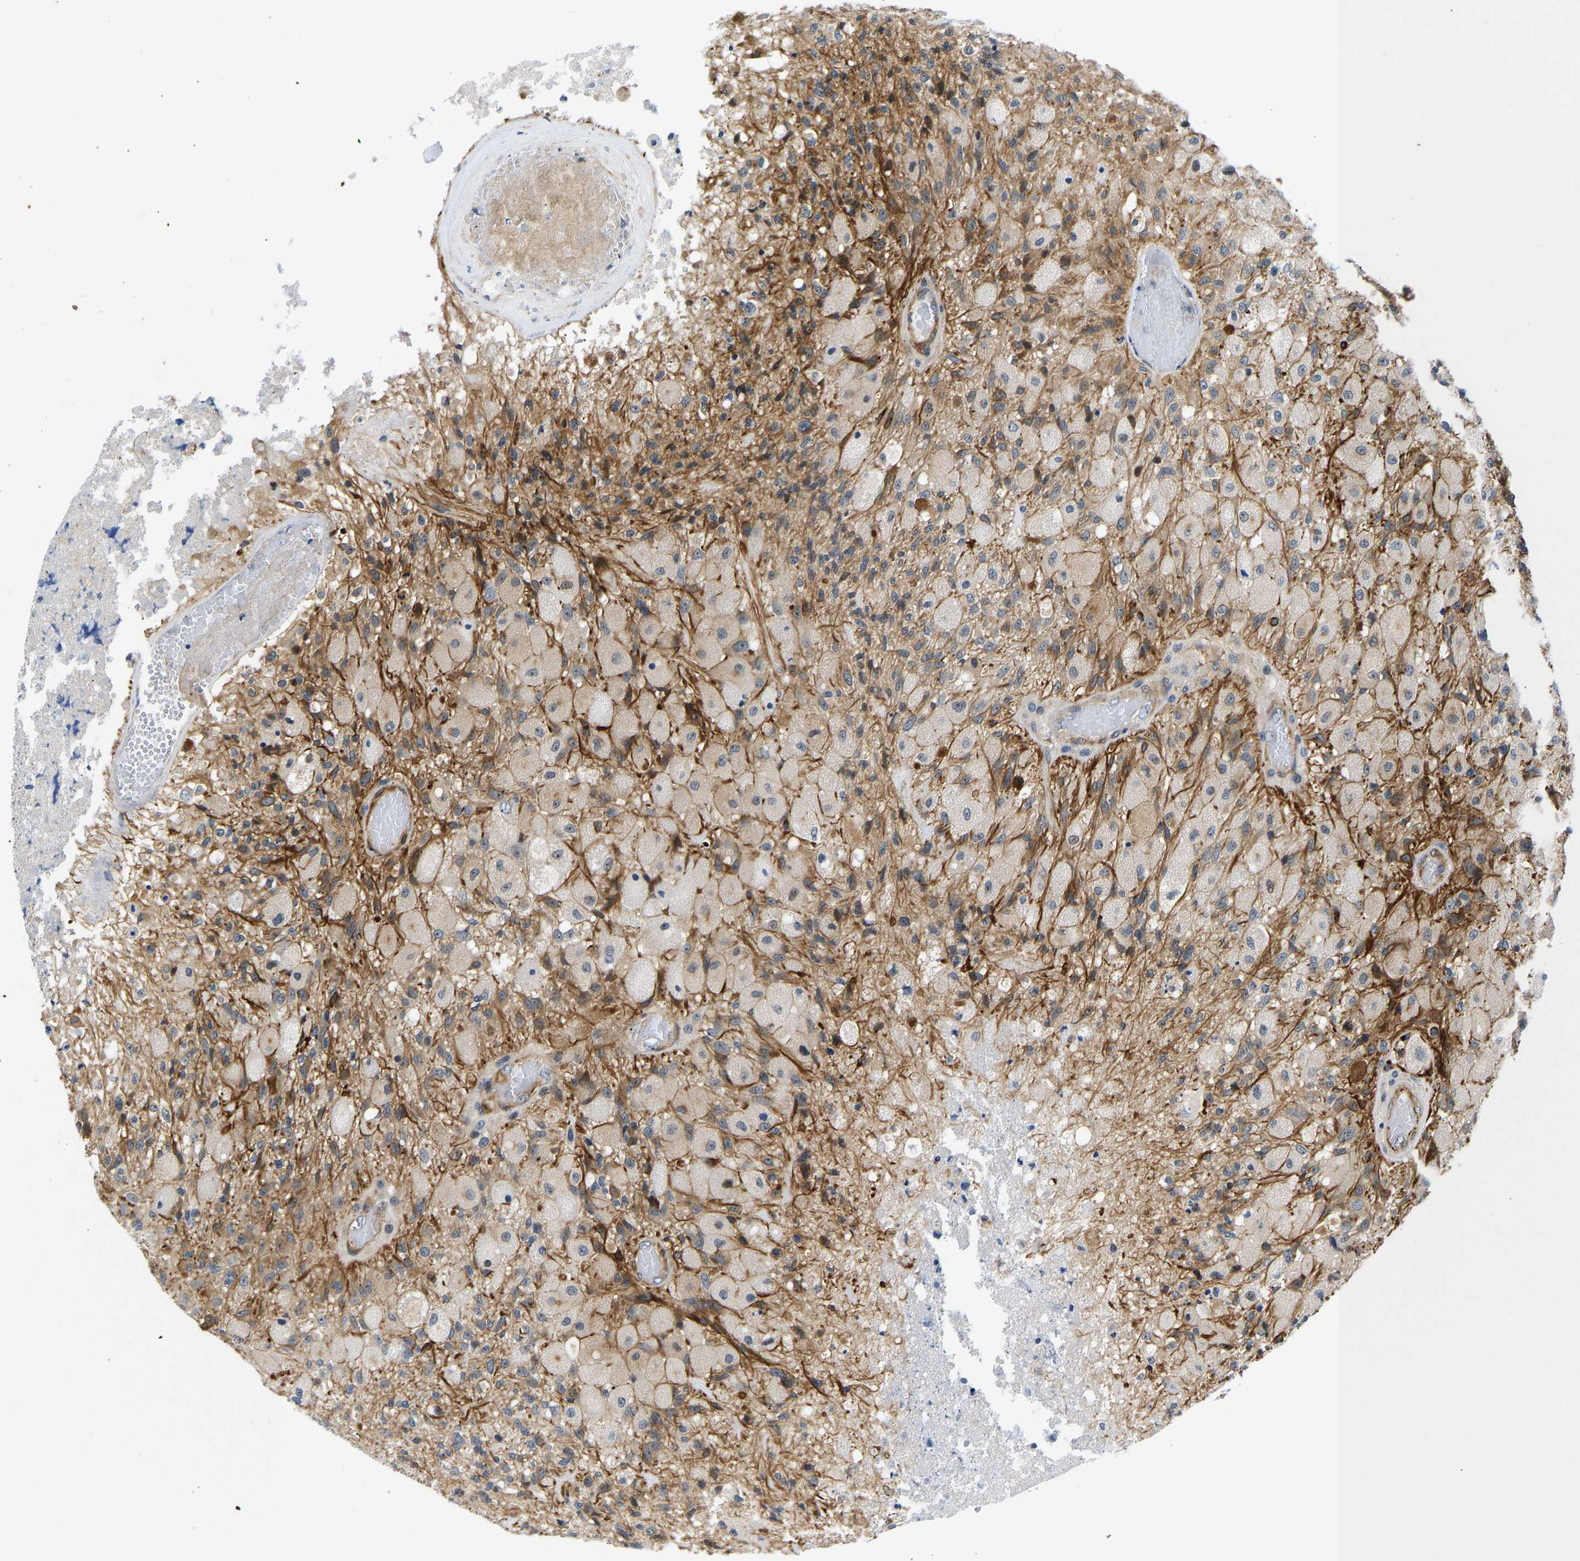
{"staining": {"intensity": "moderate", "quantity": "<25%", "location": "cytoplasmic/membranous"}, "tissue": "glioma", "cell_type": "Tumor cells", "image_type": "cancer", "snomed": [{"axis": "morphology", "description": "Normal tissue, NOS"}, {"axis": "morphology", "description": "Glioma, malignant, High grade"}, {"axis": "topography", "description": "Cerebral cortex"}], "caption": "Malignant glioma (high-grade) was stained to show a protein in brown. There is low levels of moderate cytoplasmic/membranous positivity in approximately <25% of tumor cells.", "gene": "RESF1", "patient": {"sex": "male", "age": 77}}